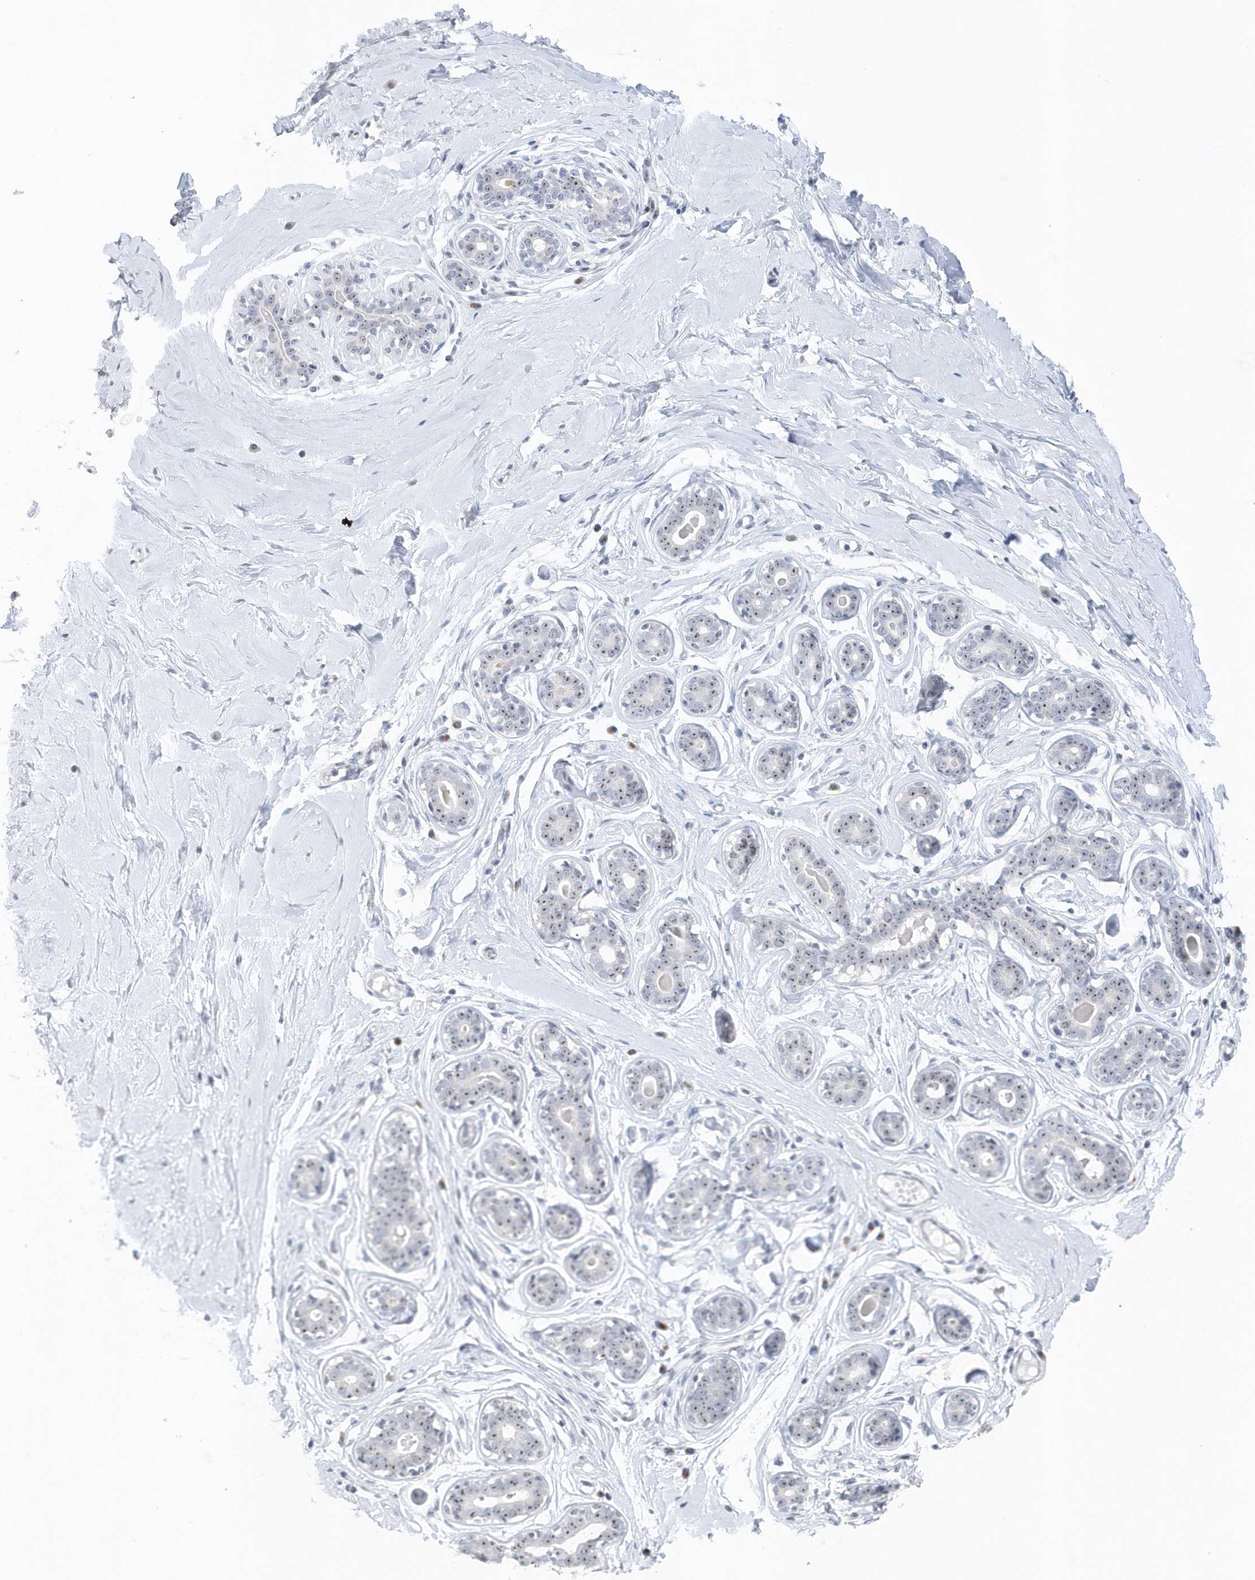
{"staining": {"intensity": "negative", "quantity": "none", "location": "none"}, "tissue": "breast", "cell_type": "Adipocytes", "image_type": "normal", "snomed": [{"axis": "morphology", "description": "Normal tissue, NOS"}, {"axis": "morphology", "description": "Adenoma, NOS"}, {"axis": "topography", "description": "Breast"}], "caption": "Adipocytes show no significant protein expression in unremarkable breast. (DAB (3,3'-diaminobenzidine) immunohistochemistry with hematoxylin counter stain).", "gene": "RPF2", "patient": {"sex": "female", "age": 23}}